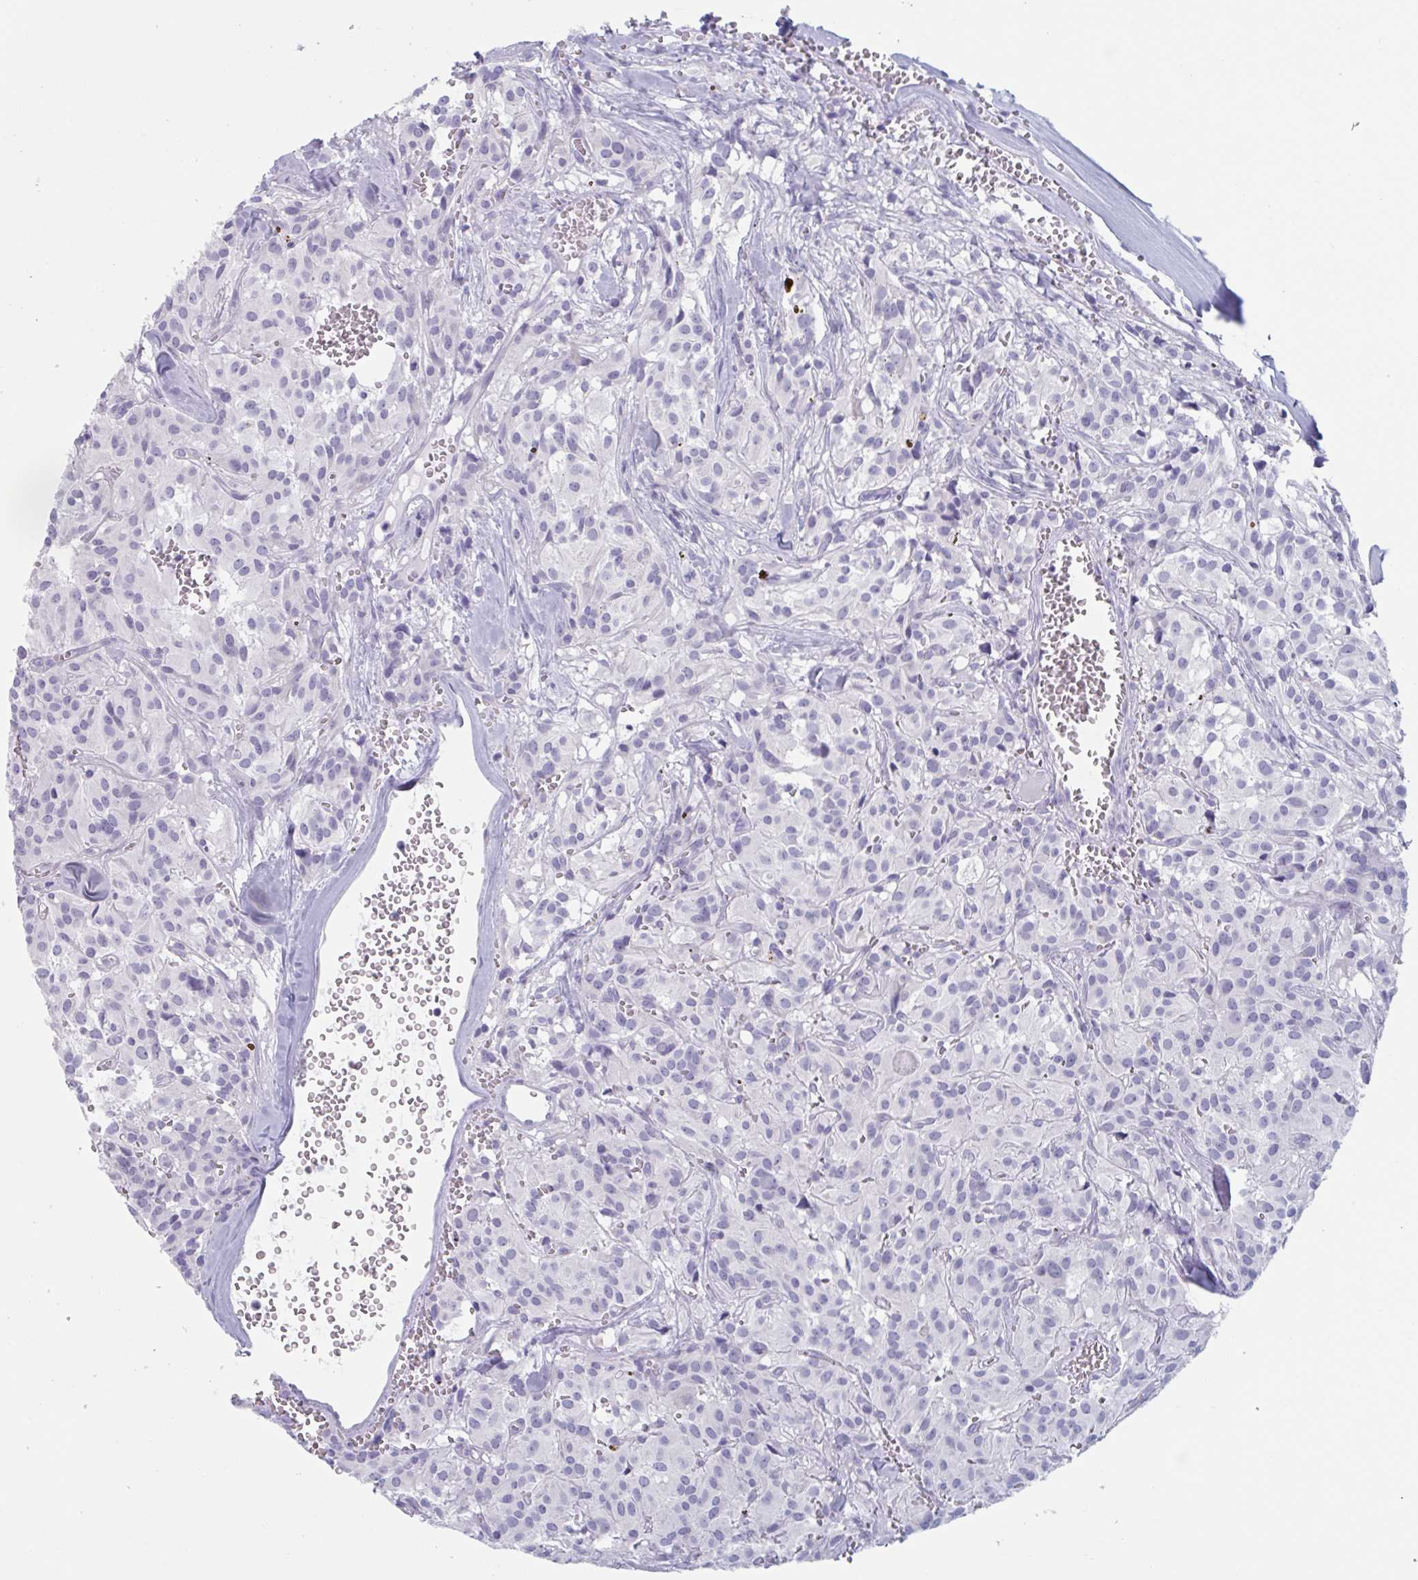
{"staining": {"intensity": "negative", "quantity": "none", "location": "none"}, "tissue": "glioma", "cell_type": "Tumor cells", "image_type": "cancer", "snomed": [{"axis": "morphology", "description": "Glioma, malignant, Low grade"}, {"axis": "topography", "description": "Brain"}], "caption": "The immunohistochemistry (IHC) histopathology image has no significant staining in tumor cells of glioma tissue.", "gene": "HSD11B2", "patient": {"sex": "male", "age": 42}}